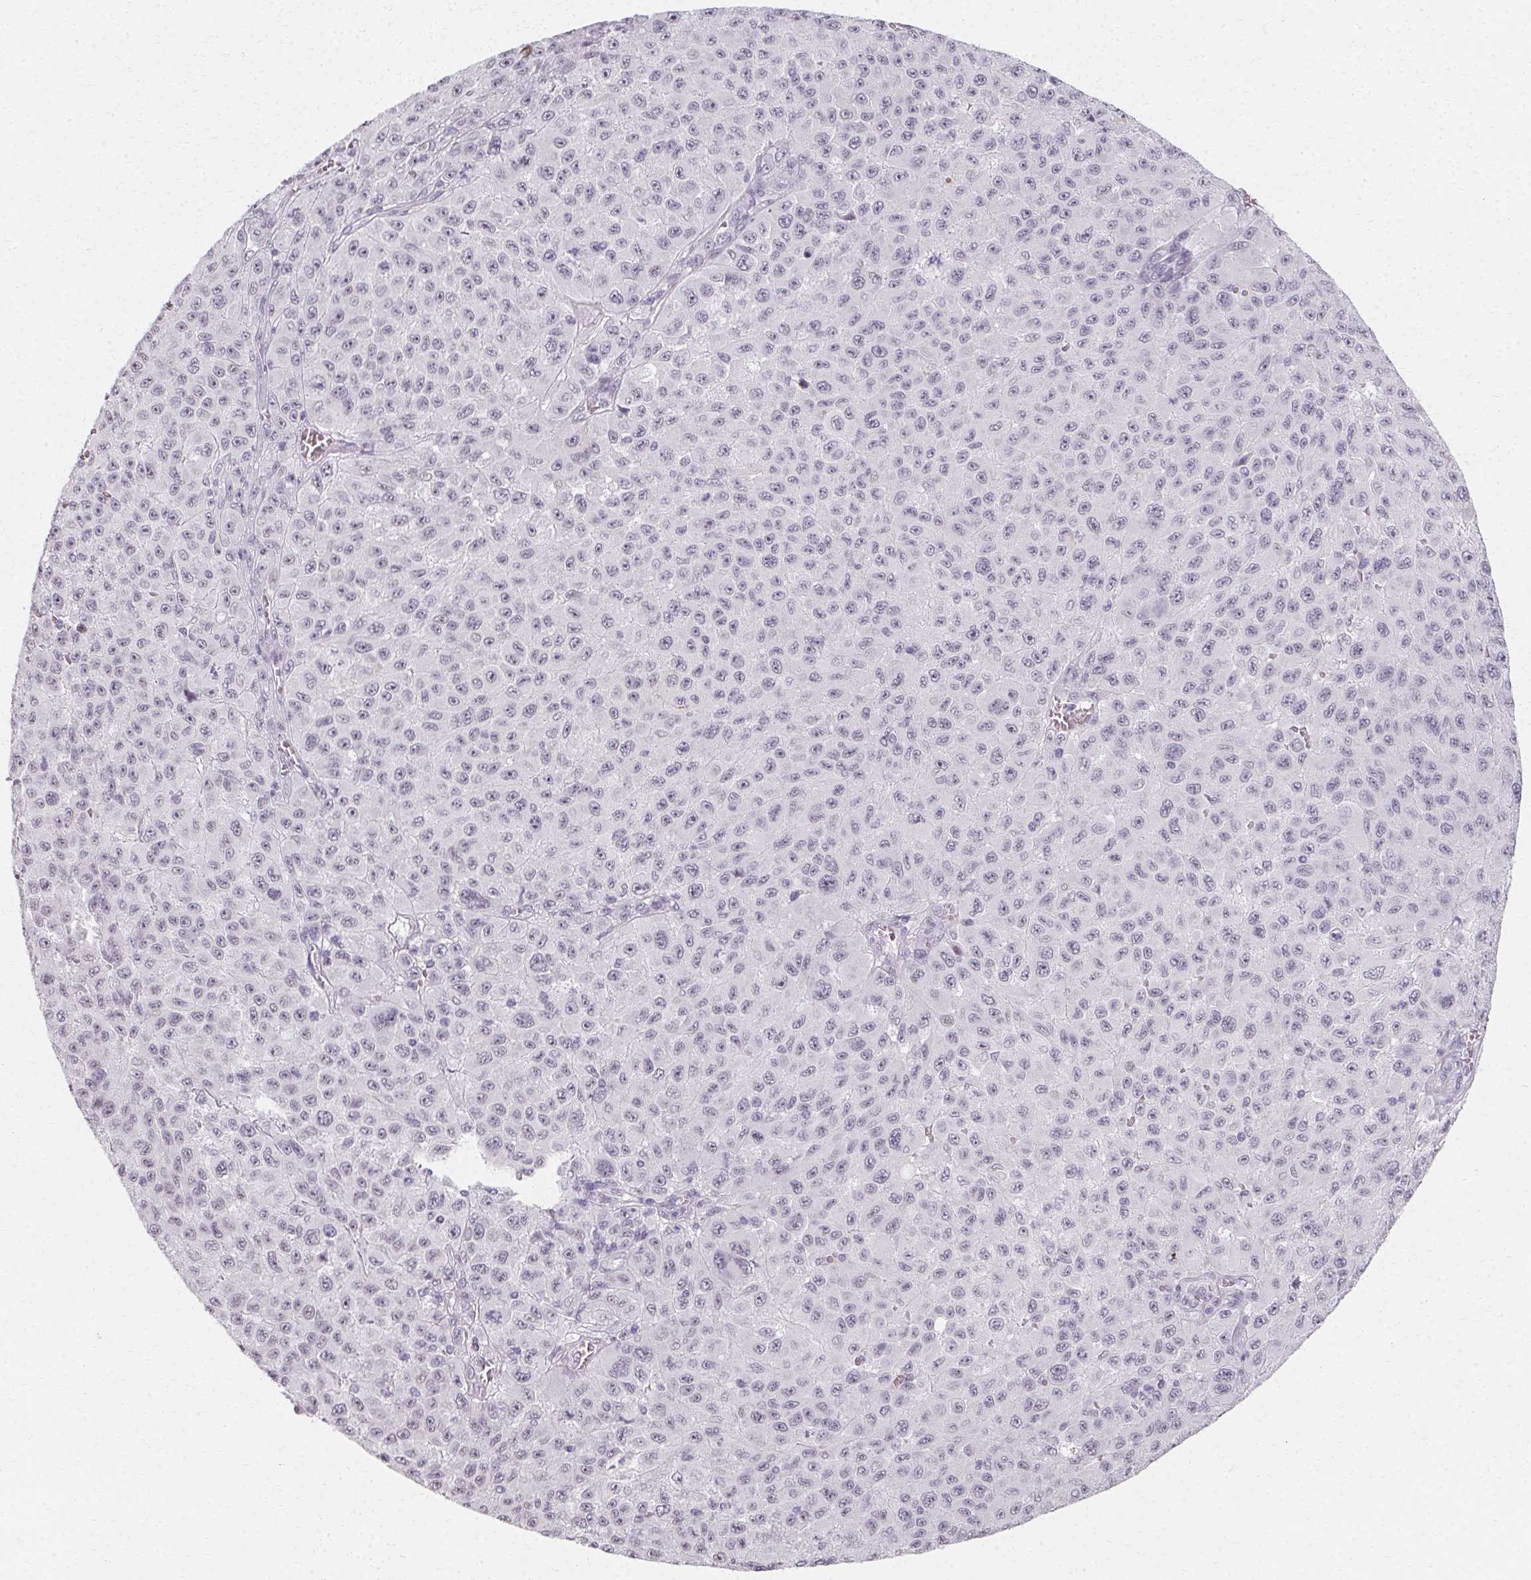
{"staining": {"intensity": "negative", "quantity": "none", "location": "none"}, "tissue": "melanoma", "cell_type": "Tumor cells", "image_type": "cancer", "snomed": [{"axis": "morphology", "description": "Malignant melanoma, NOS"}, {"axis": "topography", "description": "Skin"}], "caption": "Melanoma was stained to show a protein in brown. There is no significant staining in tumor cells. Nuclei are stained in blue.", "gene": "SYNPR", "patient": {"sex": "male", "age": 73}}